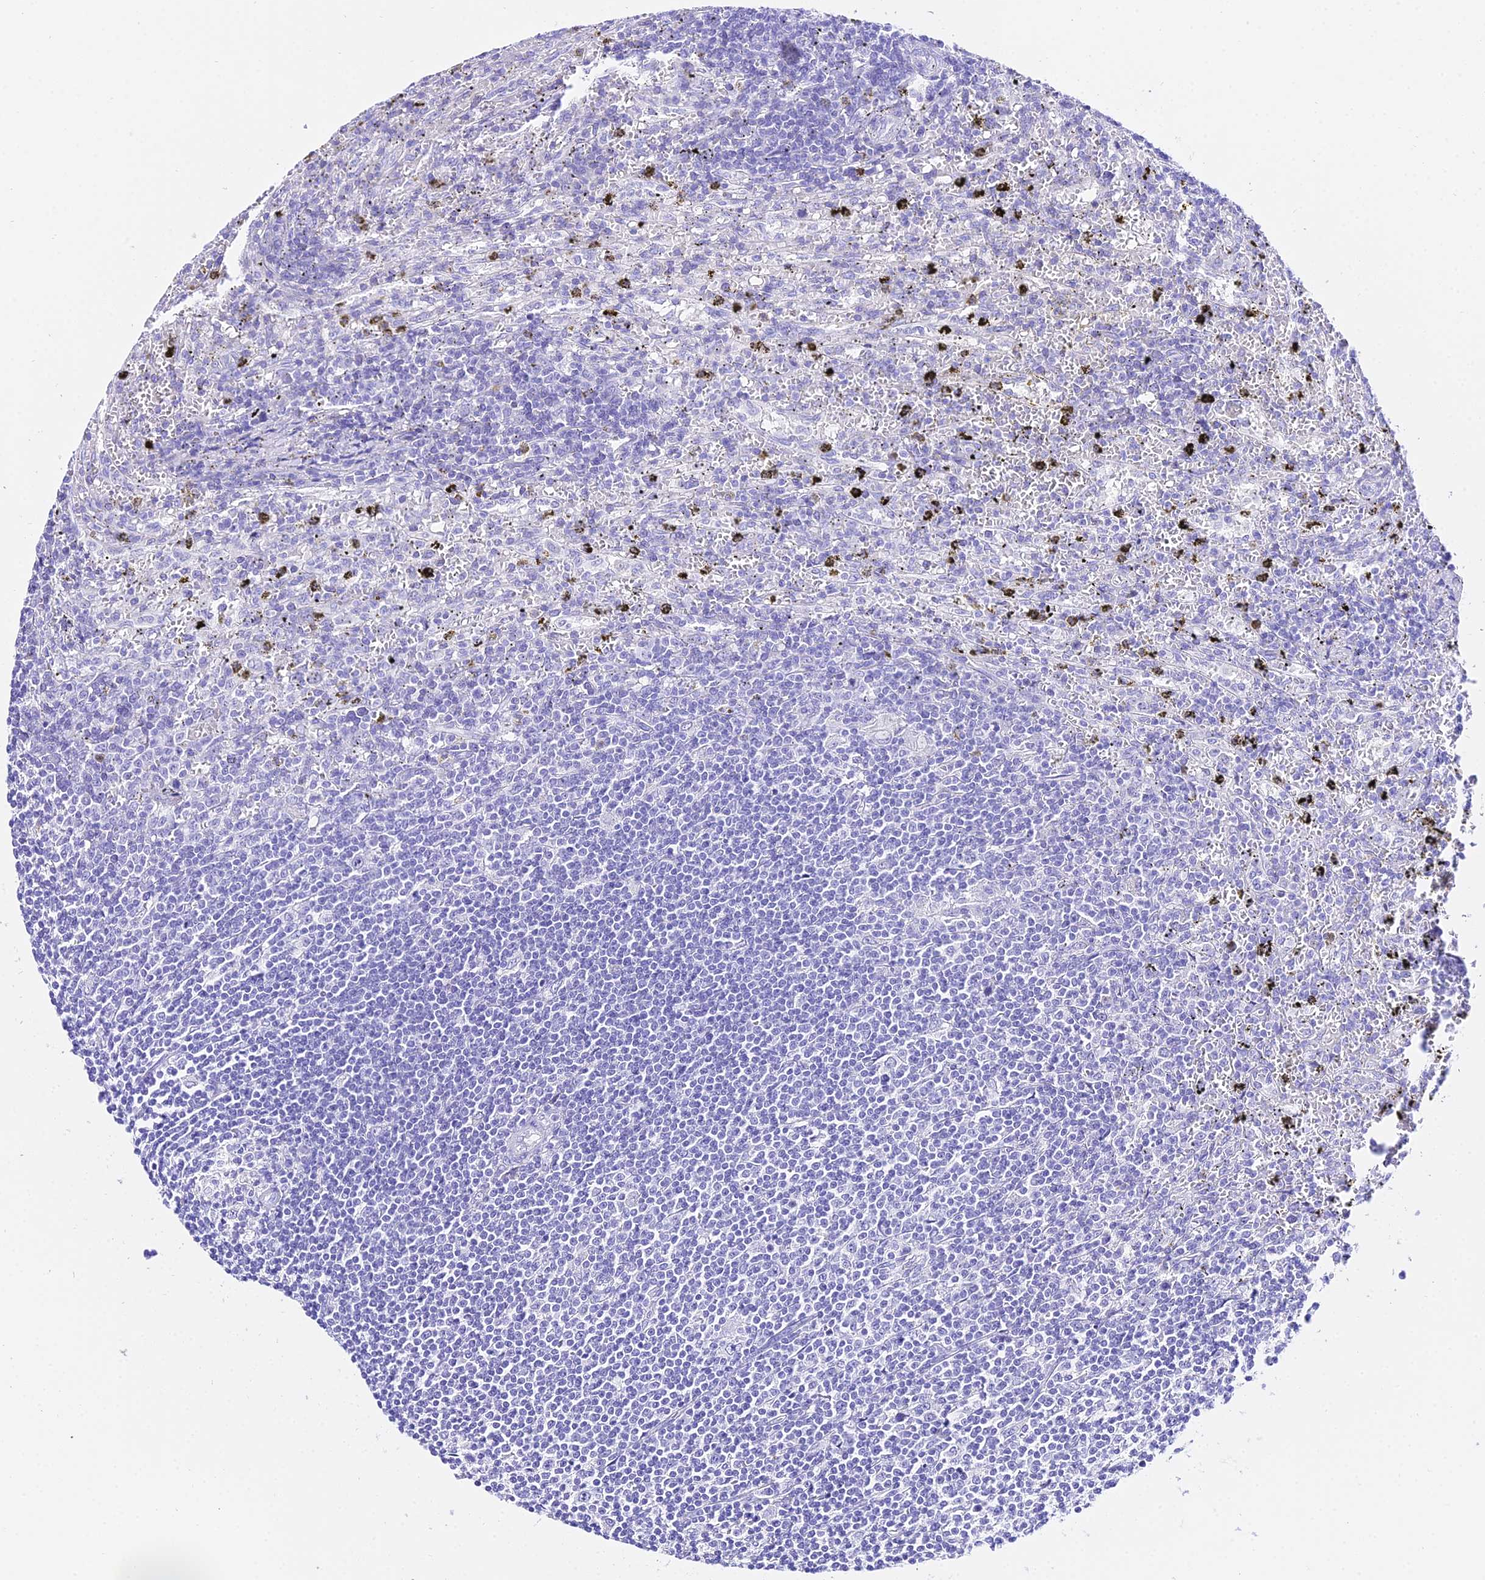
{"staining": {"intensity": "negative", "quantity": "none", "location": "none"}, "tissue": "lymphoma", "cell_type": "Tumor cells", "image_type": "cancer", "snomed": [{"axis": "morphology", "description": "Malignant lymphoma, non-Hodgkin's type, Low grade"}, {"axis": "topography", "description": "Spleen"}], "caption": "The histopathology image shows no staining of tumor cells in malignant lymphoma, non-Hodgkin's type (low-grade).", "gene": "TRMT44", "patient": {"sex": "male", "age": 76}}